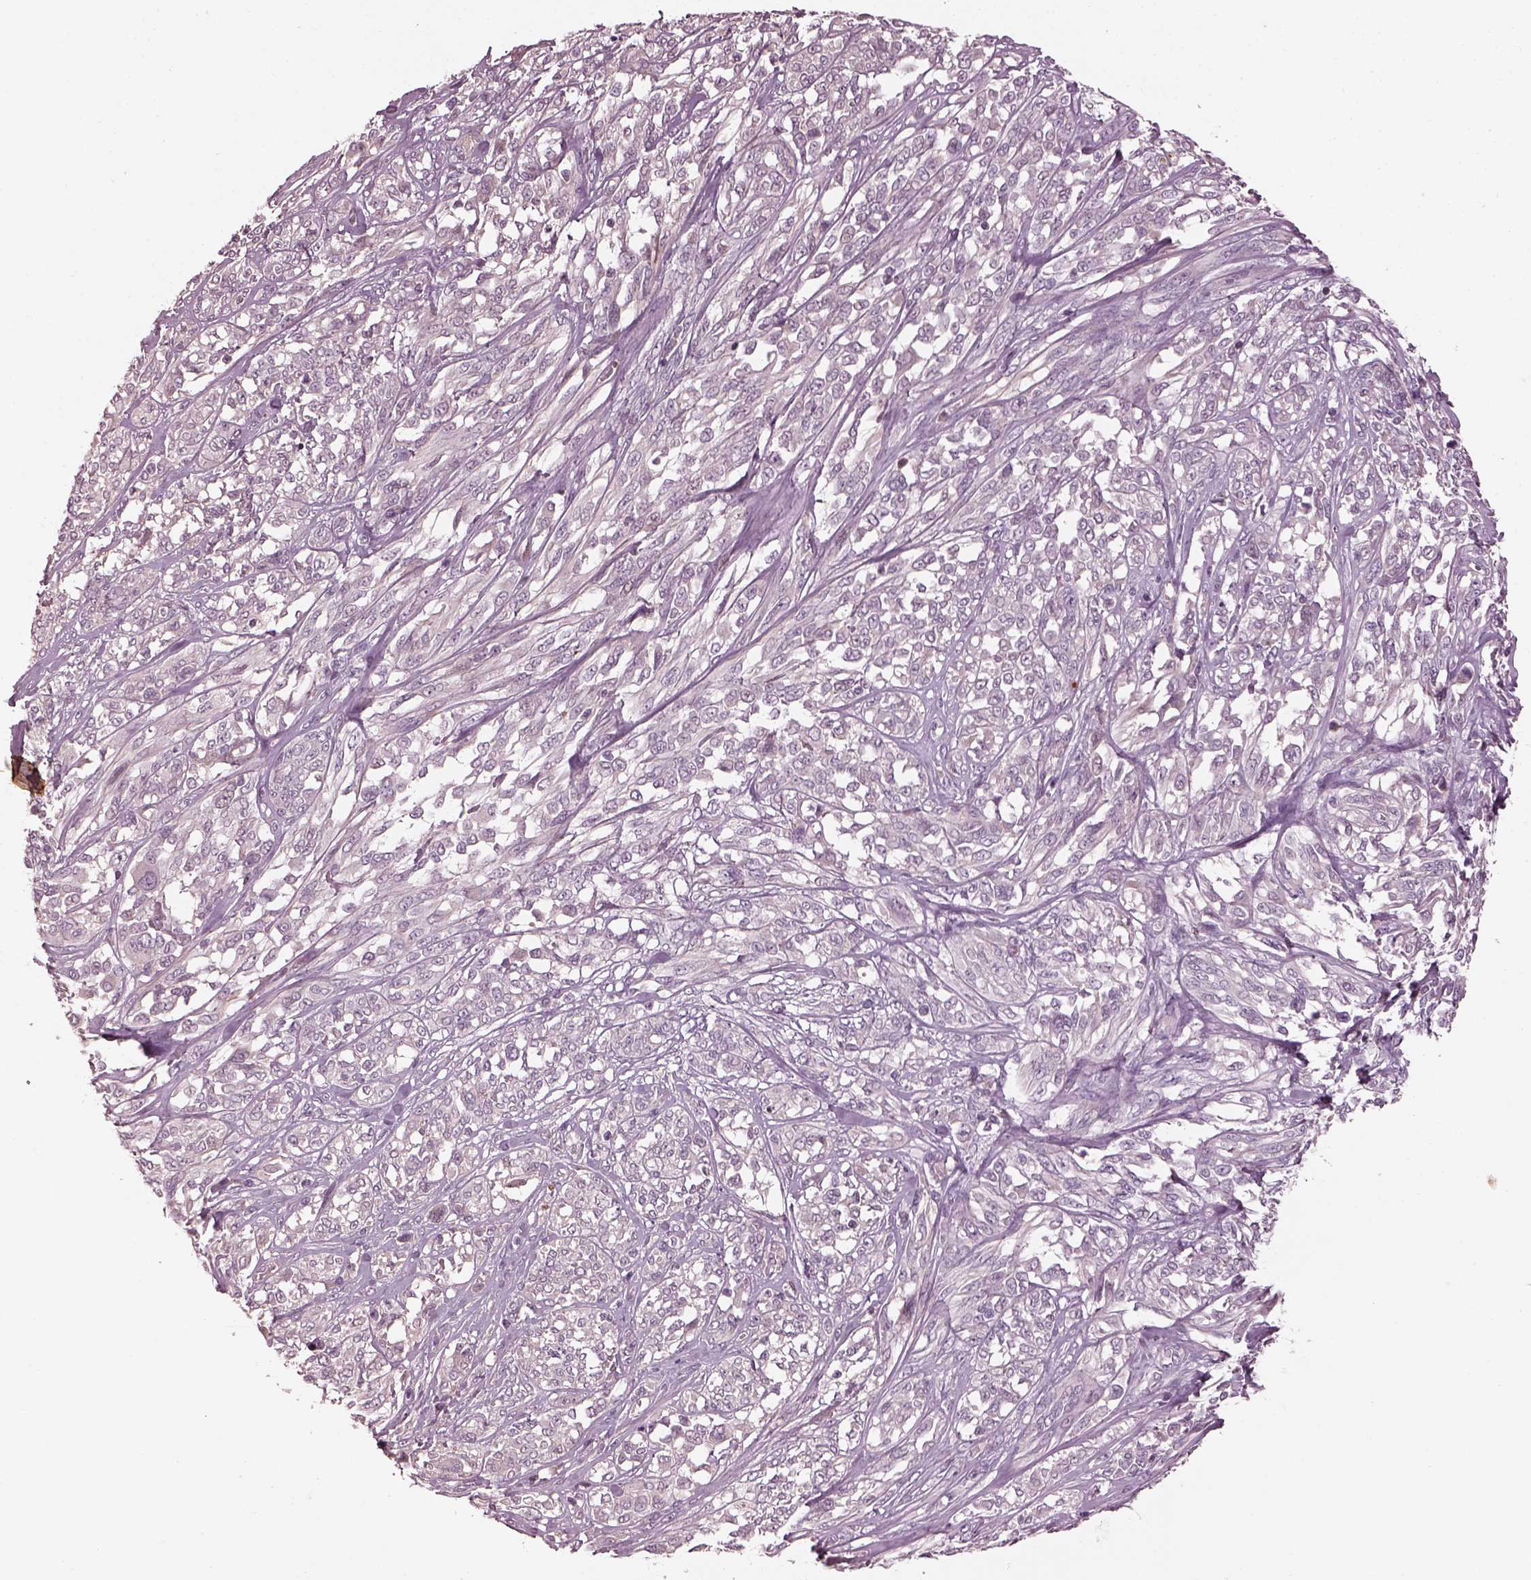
{"staining": {"intensity": "negative", "quantity": "none", "location": "none"}, "tissue": "melanoma", "cell_type": "Tumor cells", "image_type": "cancer", "snomed": [{"axis": "morphology", "description": "Malignant melanoma, NOS"}, {"axis": "topography", "description": "Skin"}], "caption": "The photomicrograph demonstrates no significant staining in tumor cells of melanoma. Brightfield microscopy of immunohistochemistry (IHC) stained with DAB (3,3'-diaminobenzidine) (brown) and hematoxylin (blue), captured at high magnification.", "gene": "EFEMP1", "patient": {"sex": "female", "age": 91}}